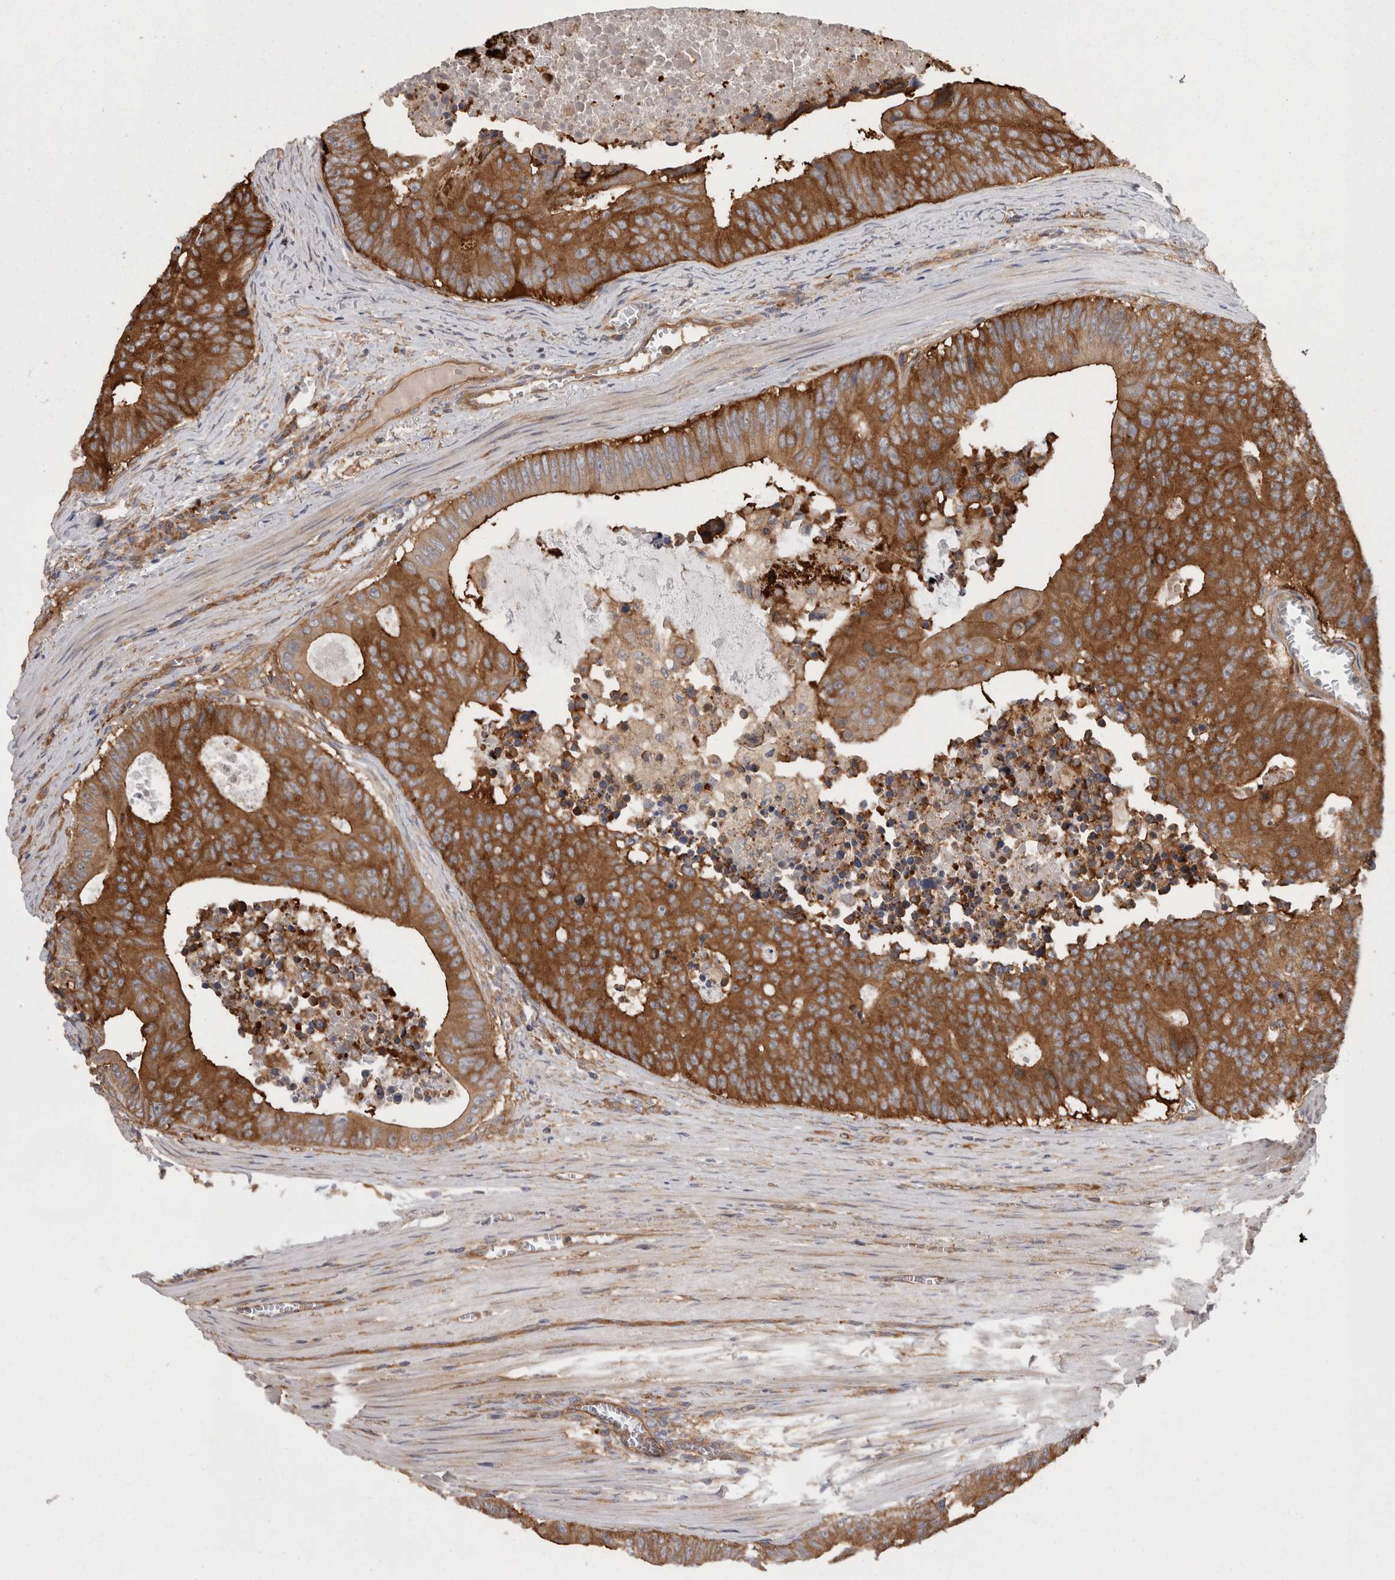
{"staining": {"intensity": "moderate", "quantity": ">75%", "location": "cytoplasmic/membranous"}, "tissue": "colorectal cancer", "cell_type": "Tumor cells", "image_type": "cancer", "snomed": [{"axis": "morphology", "description": "Adenocarcinoma, NOS"}, {"axis": "topography", "description": "Colon"}], "caption": "A brown stain shows moderate cytoplasmic/membranous positivity of a protein in colorectal adenocarcinoma tumor cells.", "gene": "SMCR8", "patient": {"sex": "male", "age": 87}}